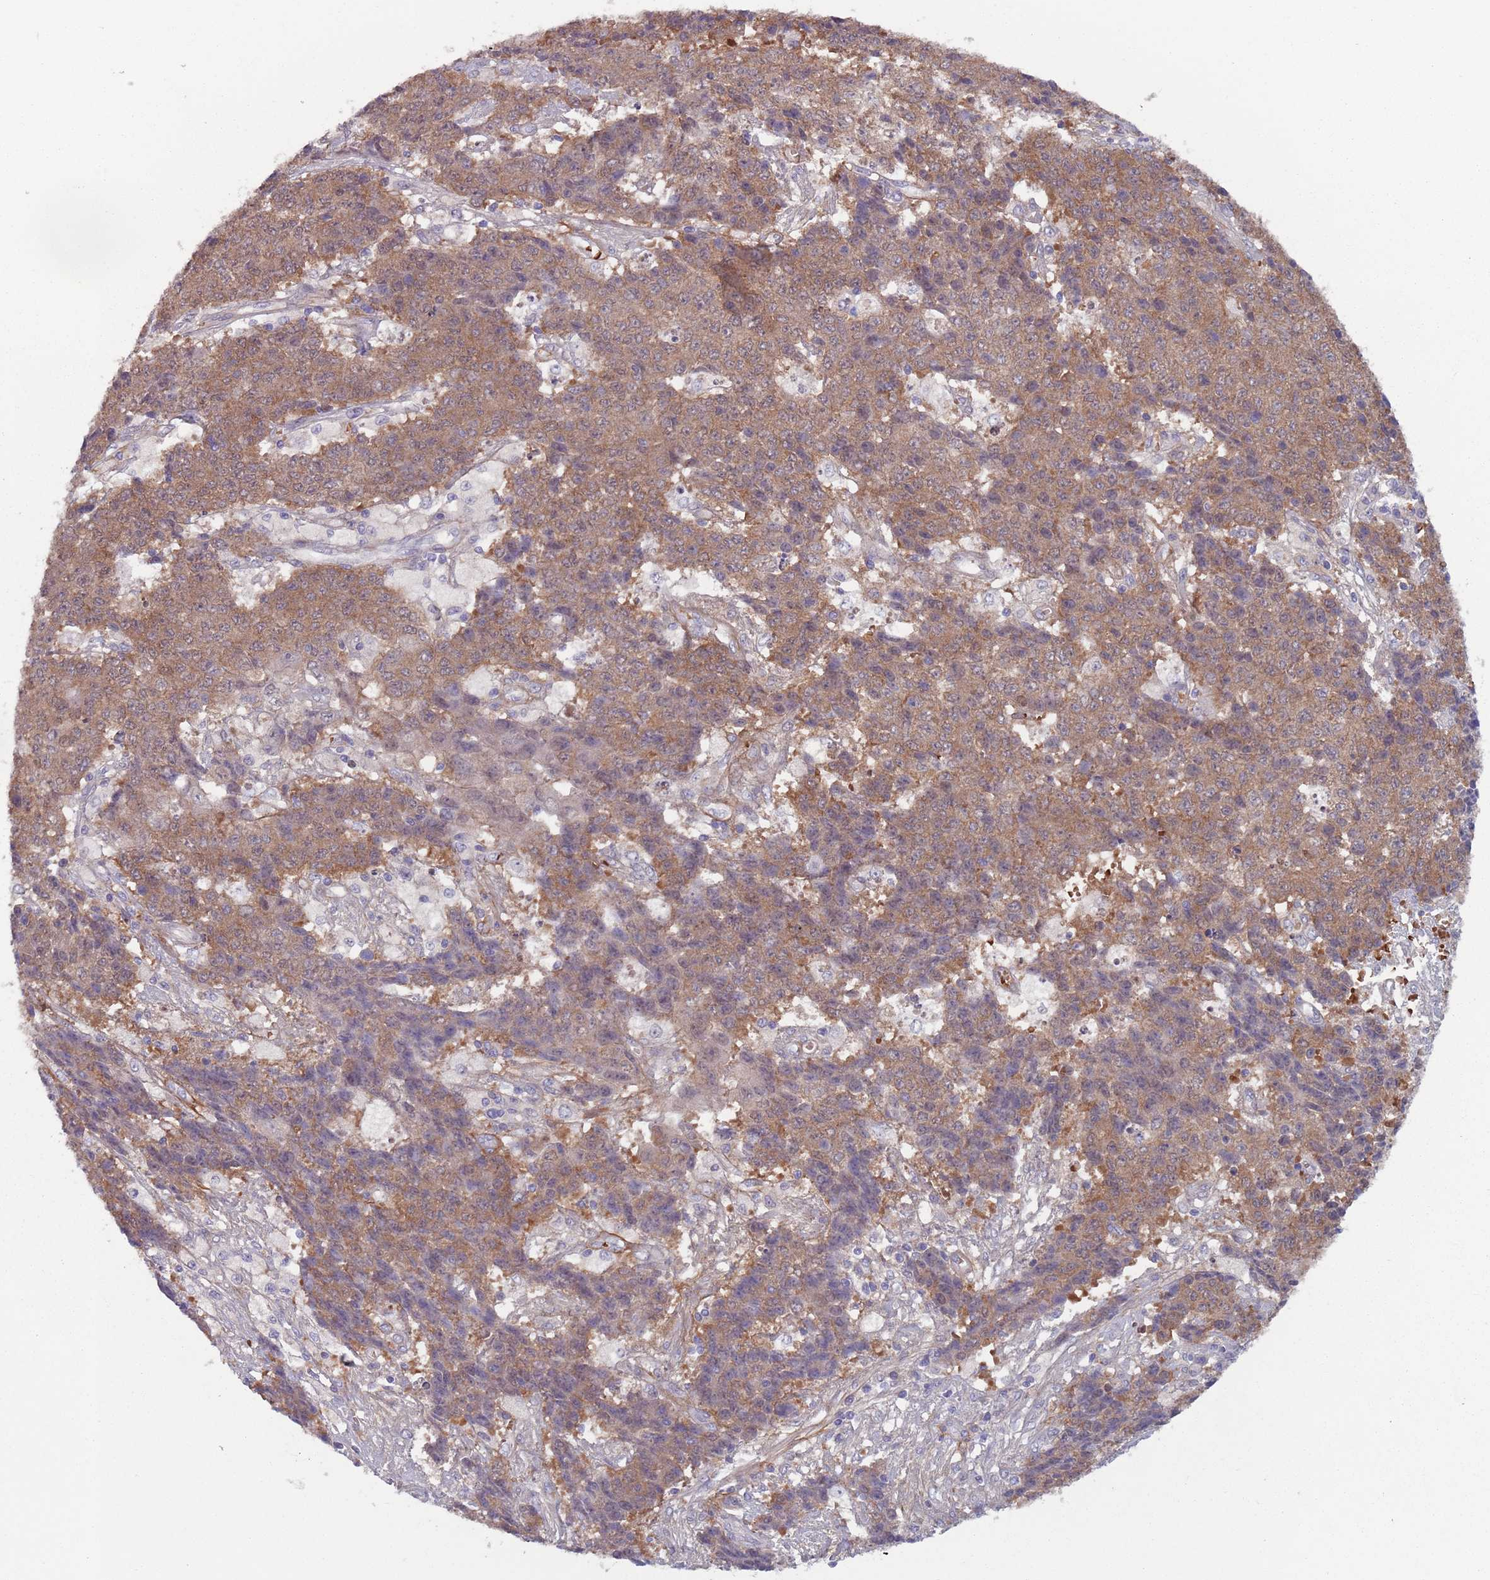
{"staining": {"intensity": "moderate", "quantity": ">75%", "location": "cytoplasmic/membranous"}, "tissue": "ovarian cancer", "cell_type": "Tumor cells", "image_type": "cancer", "snomed": [{"axis": "morphology", "description": "Carcinoma, endometroid"}, {"axis": "topography", "description": "Ovary"}], "caption": "IHC (DAB (3,3'-diaminobenzidine)) staining of human ovarian cancer (endometroid carcinoma) demonstrates moderate cytoplasmic/membranous protein positivity in about >75% of tumor cells. (DAB (3,3'-diaminobenzidine) IHC with brightfield microscopy, high magnification).", "gene": "CLNS1A", "patient": {"sex": "female", "age": 42}}